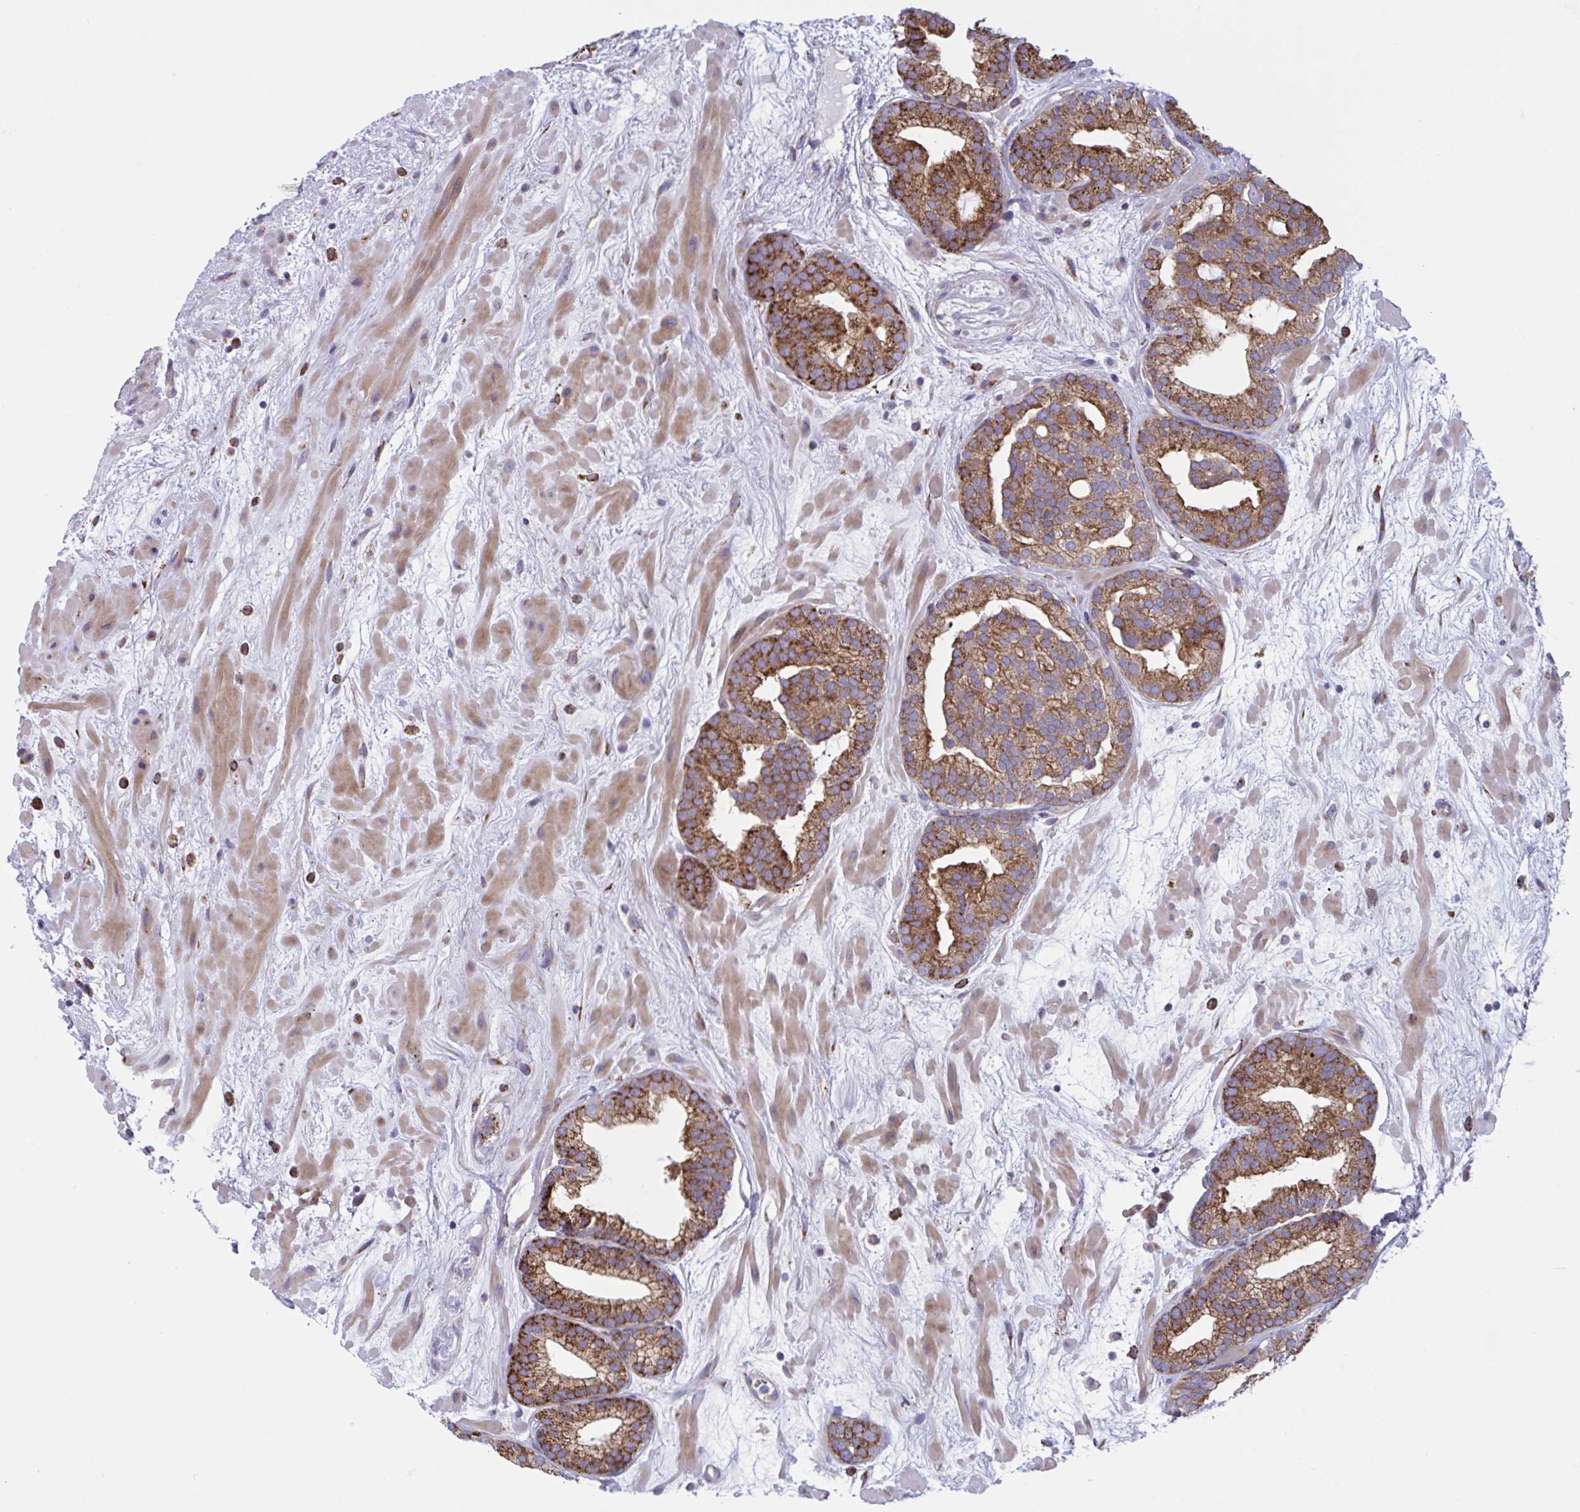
{"staining": {"intensity": "strong", "quantity": ">75%", "location": "cytoplasmic/membranous"}, "tissue": "prostate cancer", "cell_type": "Tumor cells", "image_type": "cancer", "snomed": [{"axis": "morphology", "description": "Adenocarcinoma, High grade"}, {"axis": "topography", "description": "Prostate"}], "caption": "A histopathology image showing strong cytoplasmic/membranous staining in approximately >75% of tumor cells in prostate cancer (high-grade adenocarcinoma), as visualized by brown immunohistochemical staining.", "gene": "PEAK3", "patient": {"sex": "male", "age": 66}}